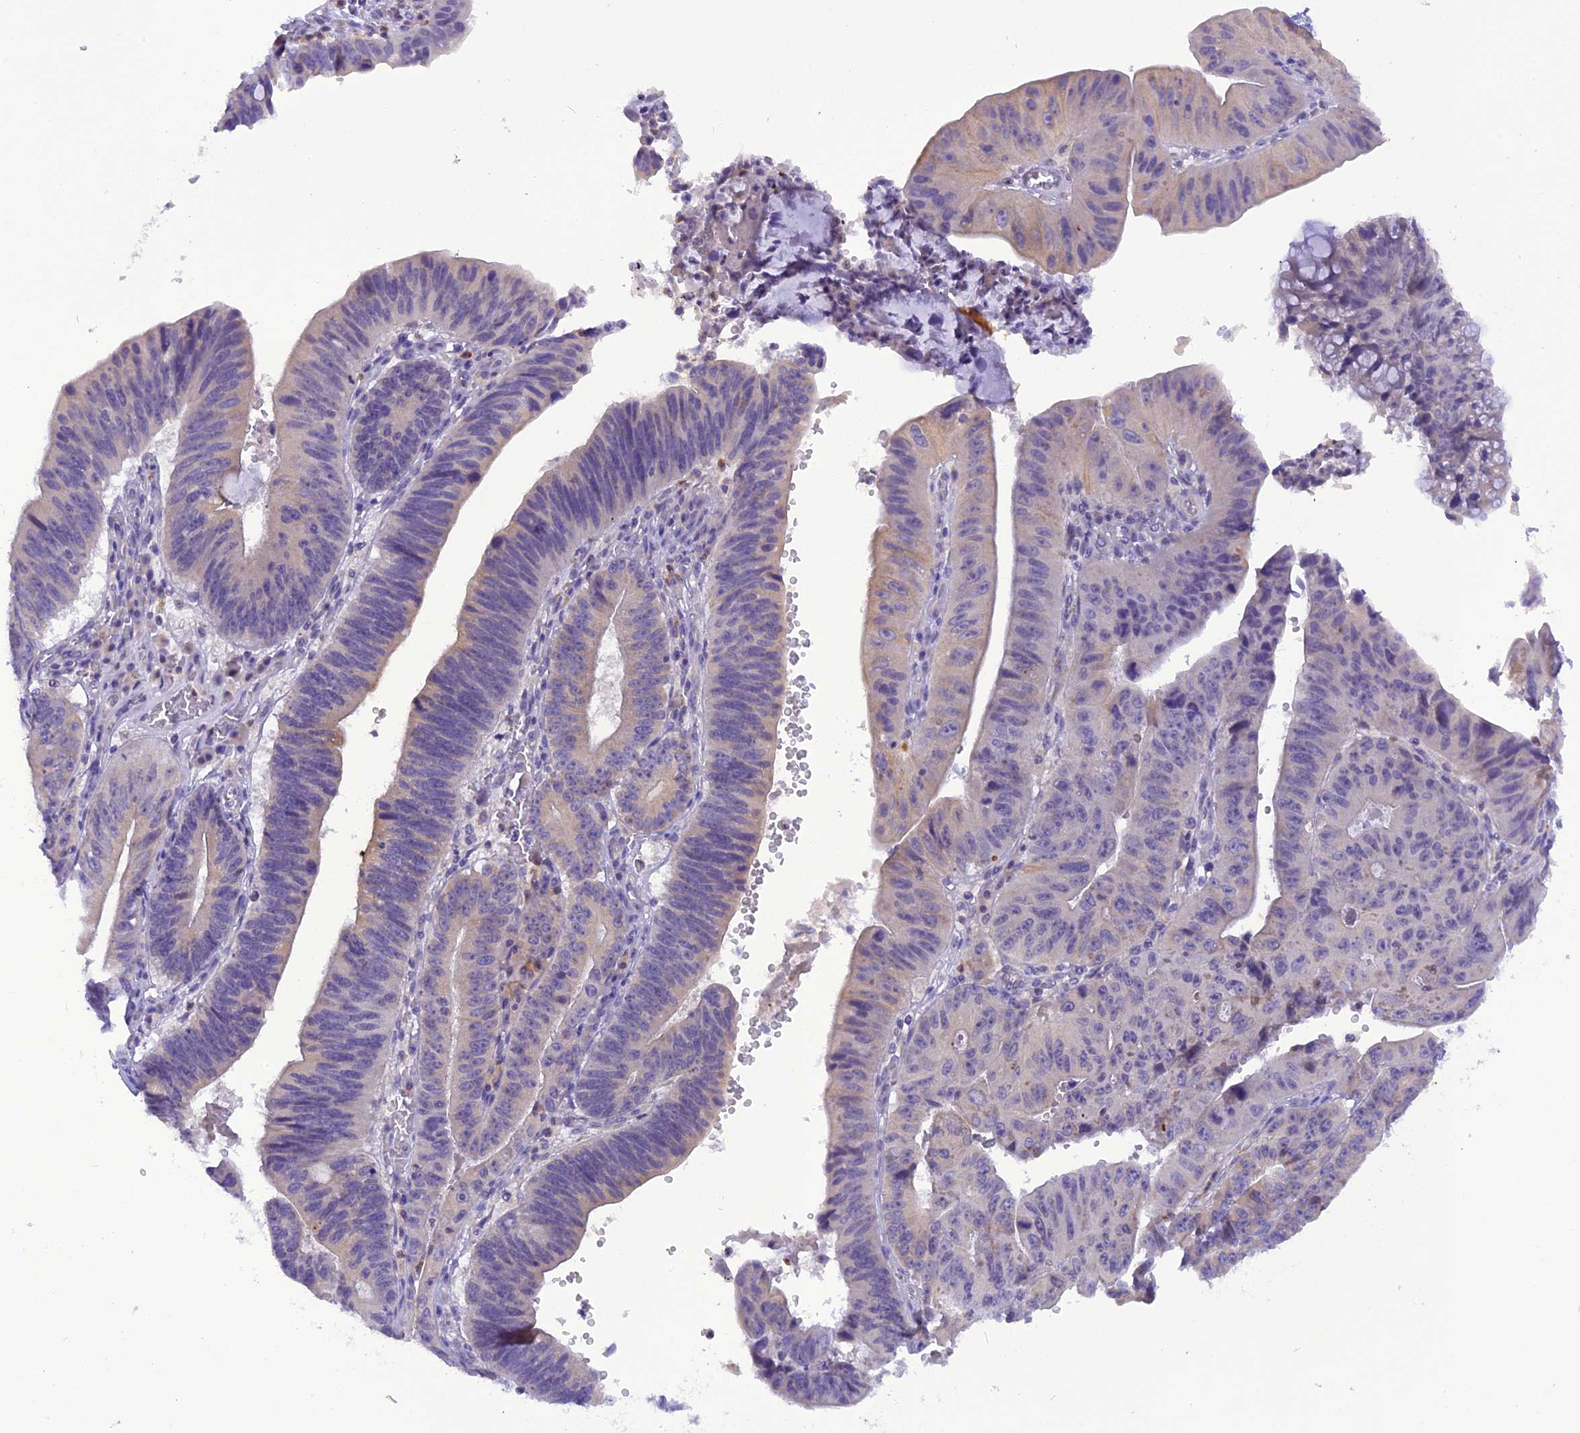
{"staining": {"intensity": "weak", "quantity": "<25%", "location": "cytoplasmic/membranous"}, "tissue": "stomach cancer", "cell_type": "Tumor cells", "image_type": "cancer", "snomed": [{"axis": "morphology", "description": "Adenocarcinoma, NOS"}, {"axis": "topography", "description": "Stomach"}], "caption": "This is a photomicrograph of IHC staining of stomach cancer, which shows no staining in tumor cells.", "gene": "TRIM3", "patient": {"sex": "male", "age": 59}}